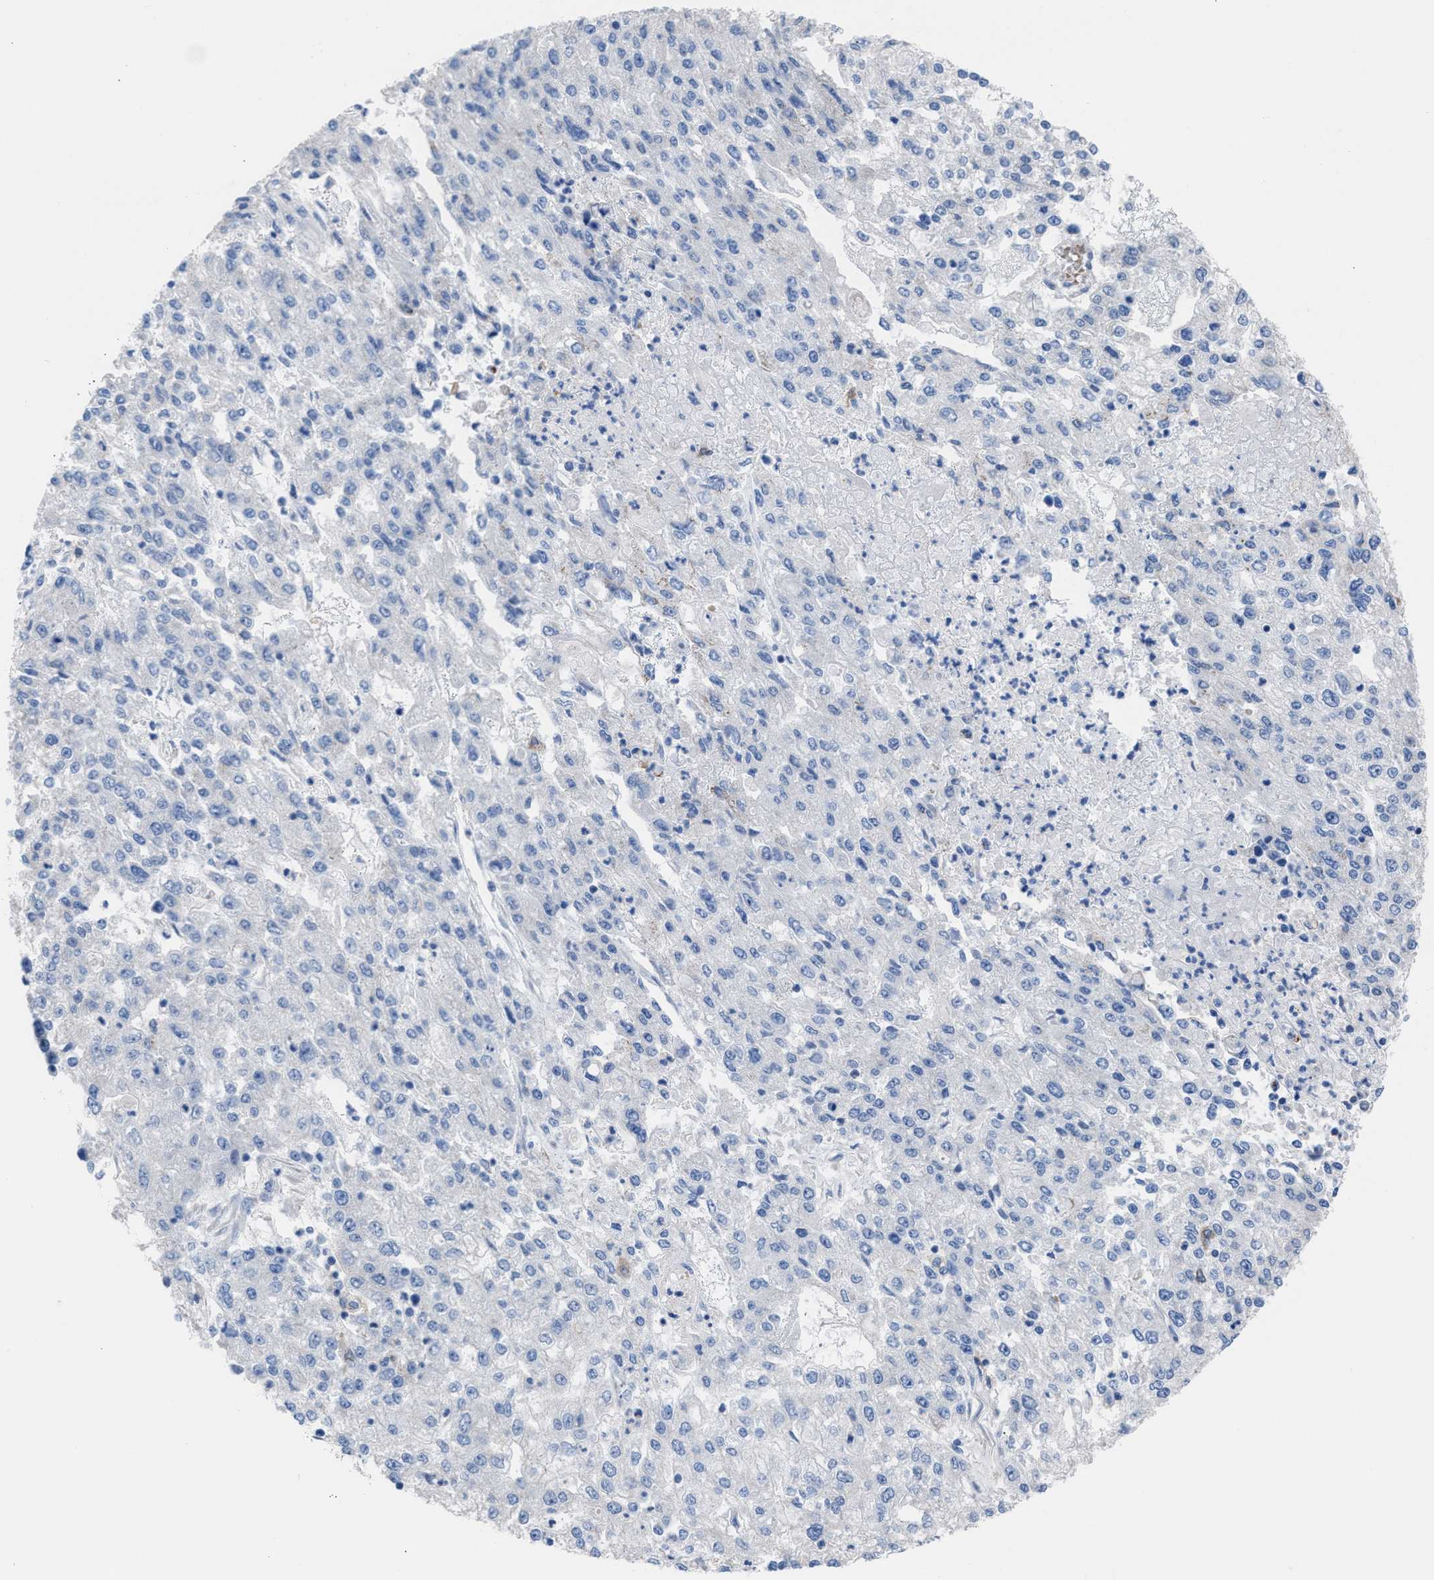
{"staining": {"intensity": "negative", "quantity": "none", "location": "none"}, "tissue": "endometrial cancer", "cell_type": "Tumor cells", "image_type": "cancer", "snomed": [{"axis": "morphology", "description": "Adenocarcinoma, NOS"}, {"axis": "topography", "description": "Endometrium"}], "caption": "The photomicrograph exhibits no significant positivity in tumor cells of adenocarcinoma (endometrial). (DAB immunohistochemistry (IHC), high magnification).", "gene": "SLC47A1", "patient": {"sex": "female", "age": 49}}